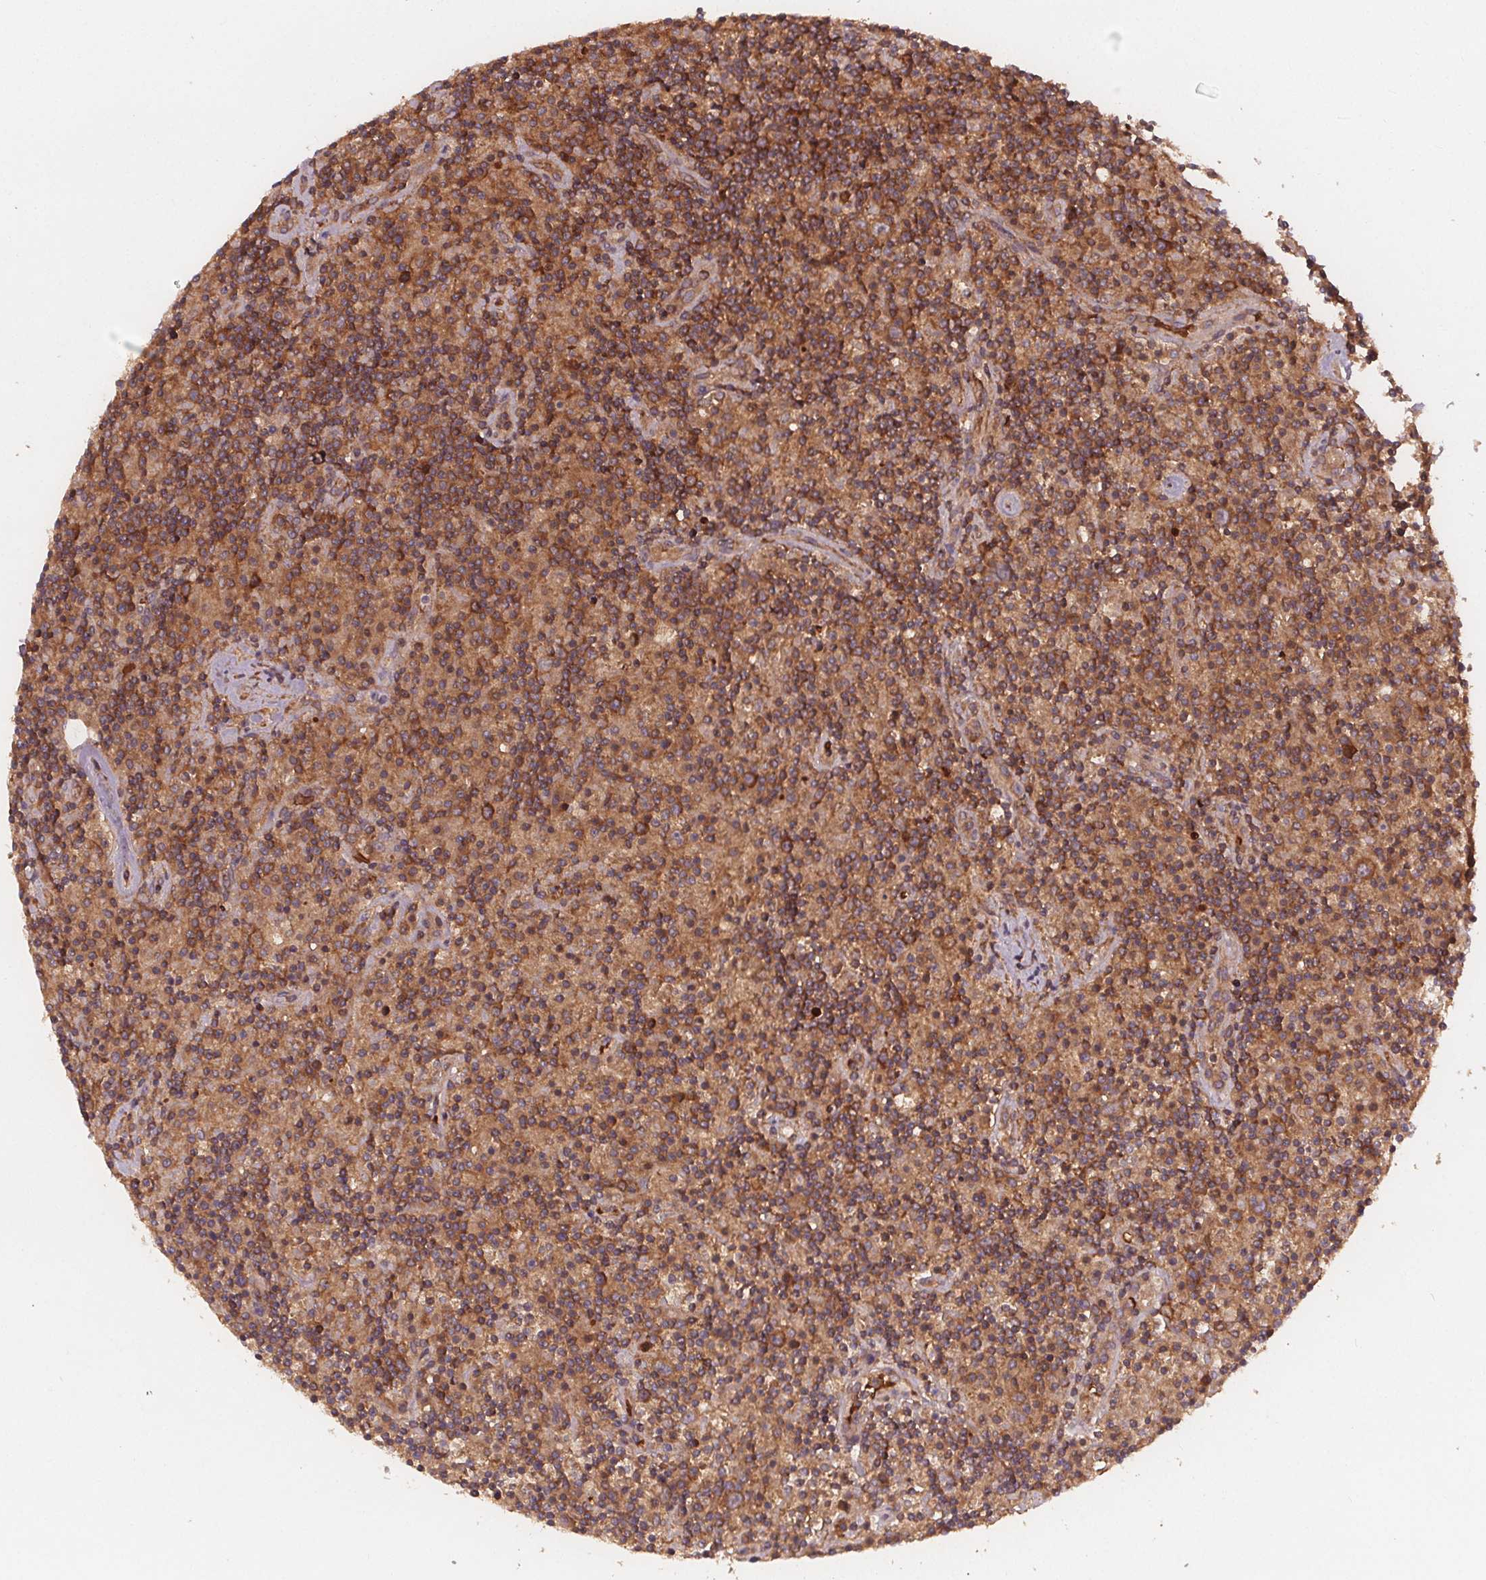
{"staining": {"intensity": "moderate", "quantity": ">75%", "location": "cytoplasmic/membranous"}, "tissue": "lymphoma", "cell_type": "Tumor cells", "image_type": "cancer", "snomed": [{"axis": "morphology", "description": "Hodgkin's disease, NOS"}, {"axis": "topography", "description": "Lymph node"}], "caption": "This image displays IHC staining of human Hodgkin's disease, with medium moderate cytoplasmic/membranous positivity in approximately >75% of tumor cells.", "gene": "EIF3D", "patient": {"sex": "male", "age": 70}}